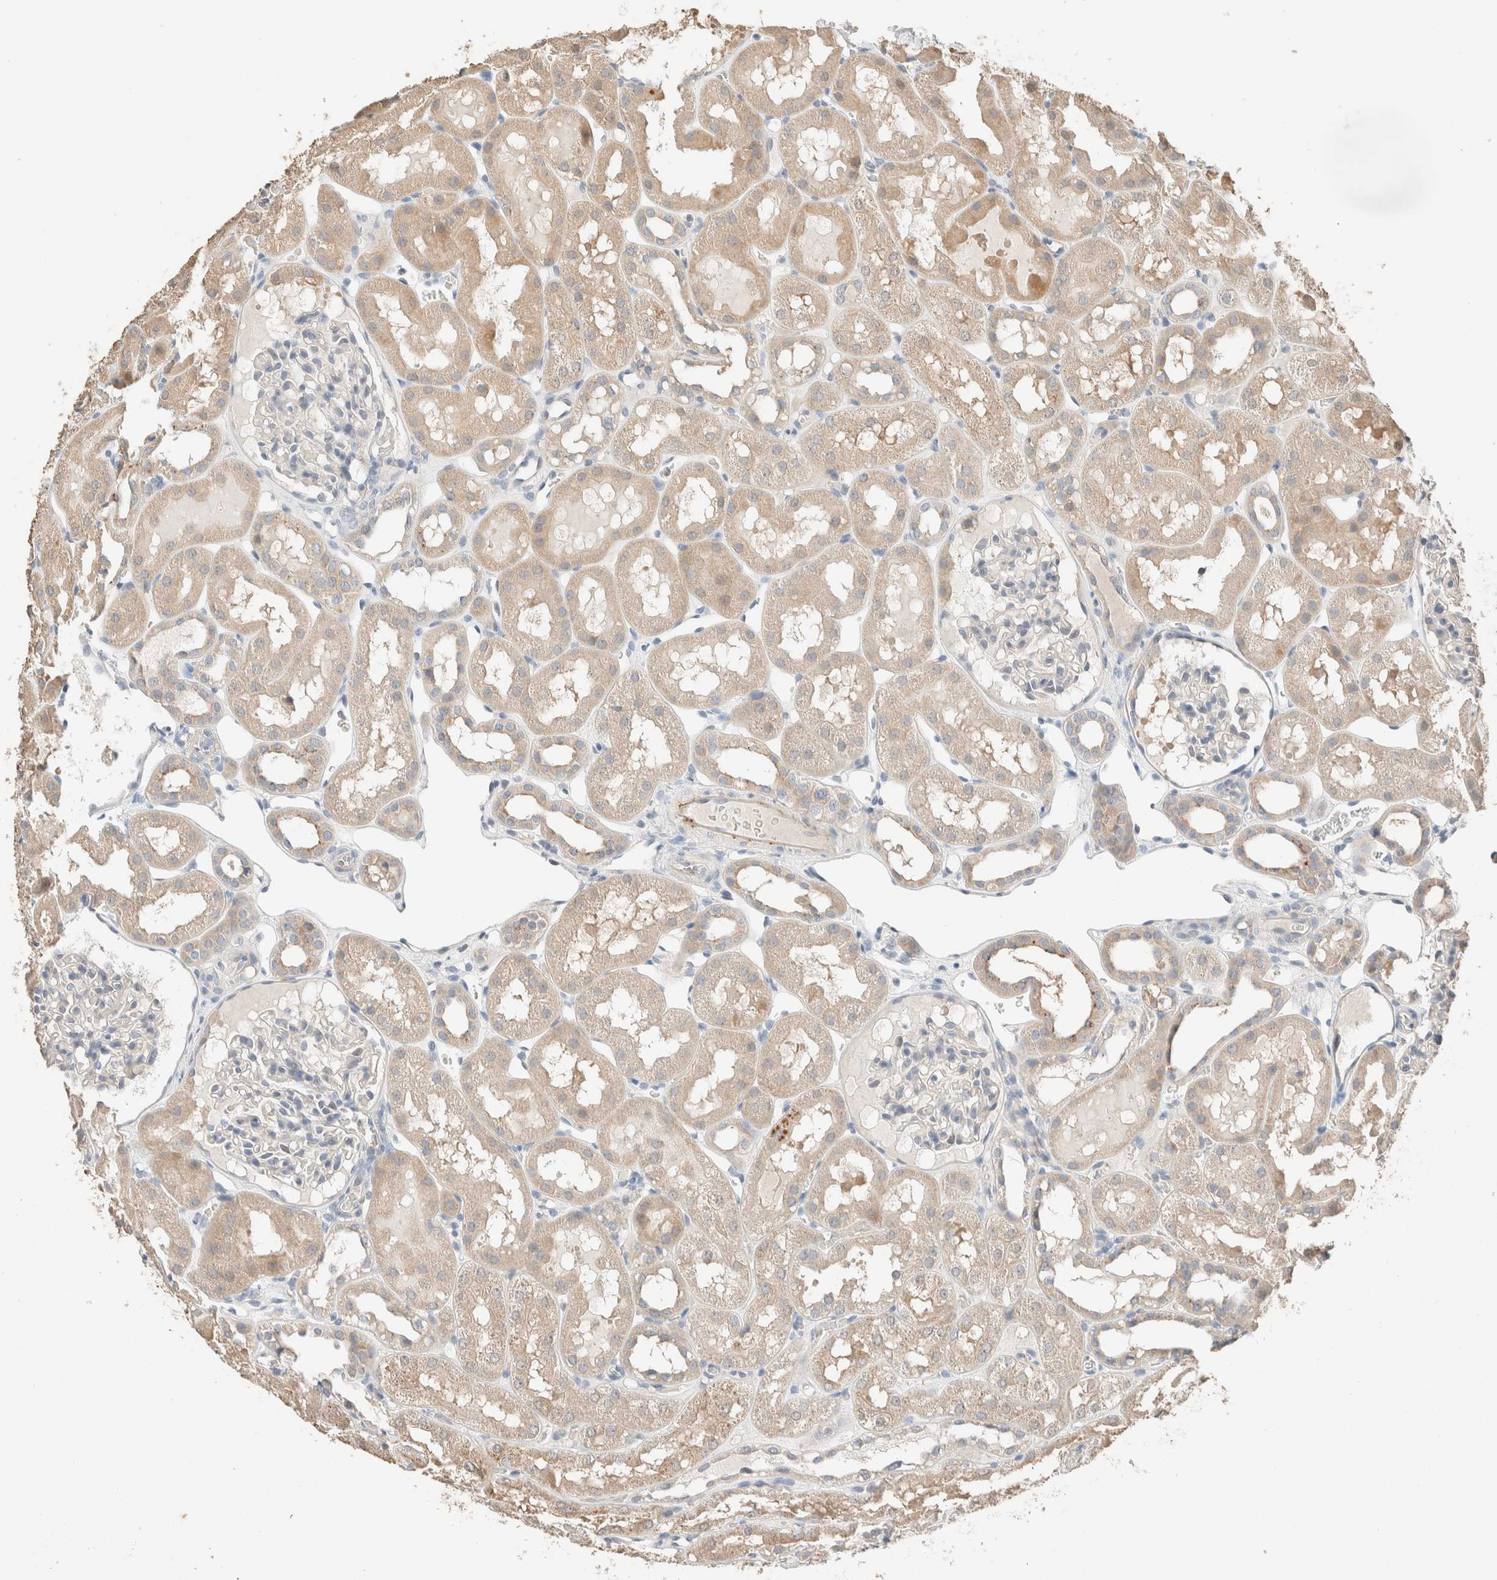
{"staining": {"intensity": "negative", "quantity": "none", "location": "none"}, "tissue": "kidney", "cell_type": "Cells in glomeruli", "image_type": "normal", "snomed": [{"axis": "morphology", "description": "Normal tissue, NOS"}, {"axis": "topography", "description": "Kidney"}, {"axis": "topography", "description": "Urinary bladder"}], "caption": "DAB immunohistochemical staining of benign human kidney exhibits no significant expression in cells in glomeruli. (DAB immunohistochemistry (IHC) visualized using brightfield microscopy, high magnification).", "gene": "TUBD1", "patient": {"sex": "male", "age": 16}}